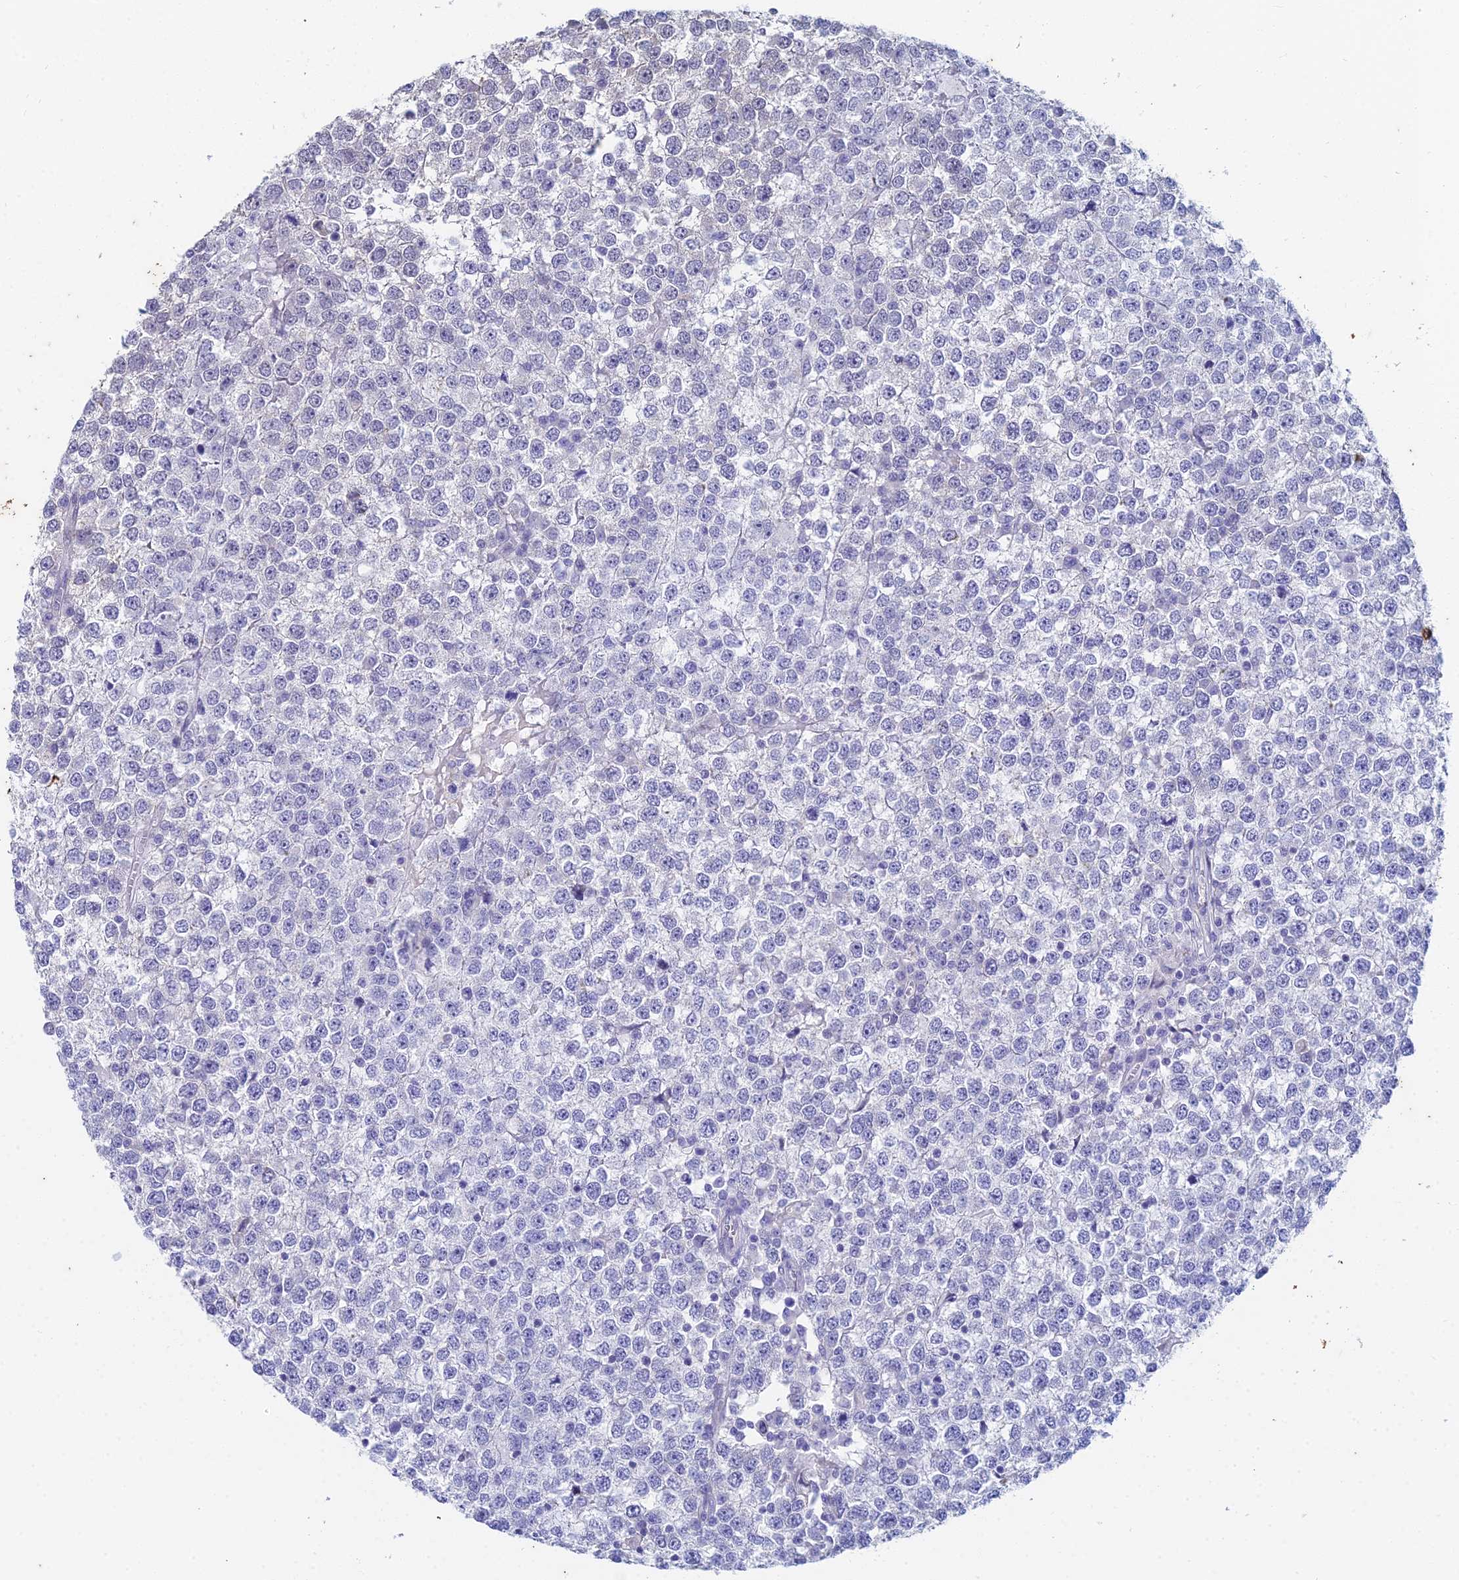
{"staining": {"intensity": "negative", "quantity": "none", "location": "none"}, "tissue": "testis cancer", "cell_type": "Tumor cells", "image_type": "cancer", "snomed": [{"axis": "morphology", "description": "Seminoma, NOS"}, {"axis": "topography", "description": "Testis"}], "caption": "High magnification brightfield microscopy of testis seminoma stained with DAB (brown) and counterstained with hematoxylin (blue): tumor cells show no significant staining. (Stains: DAB immunohistochemistry (IHC) with hematoxylin counter stain, Microscopy: brightfield microscopy at high magnification).", "gene": "EEF2KMT", "patient": {"sex": "male", "age": 65}}